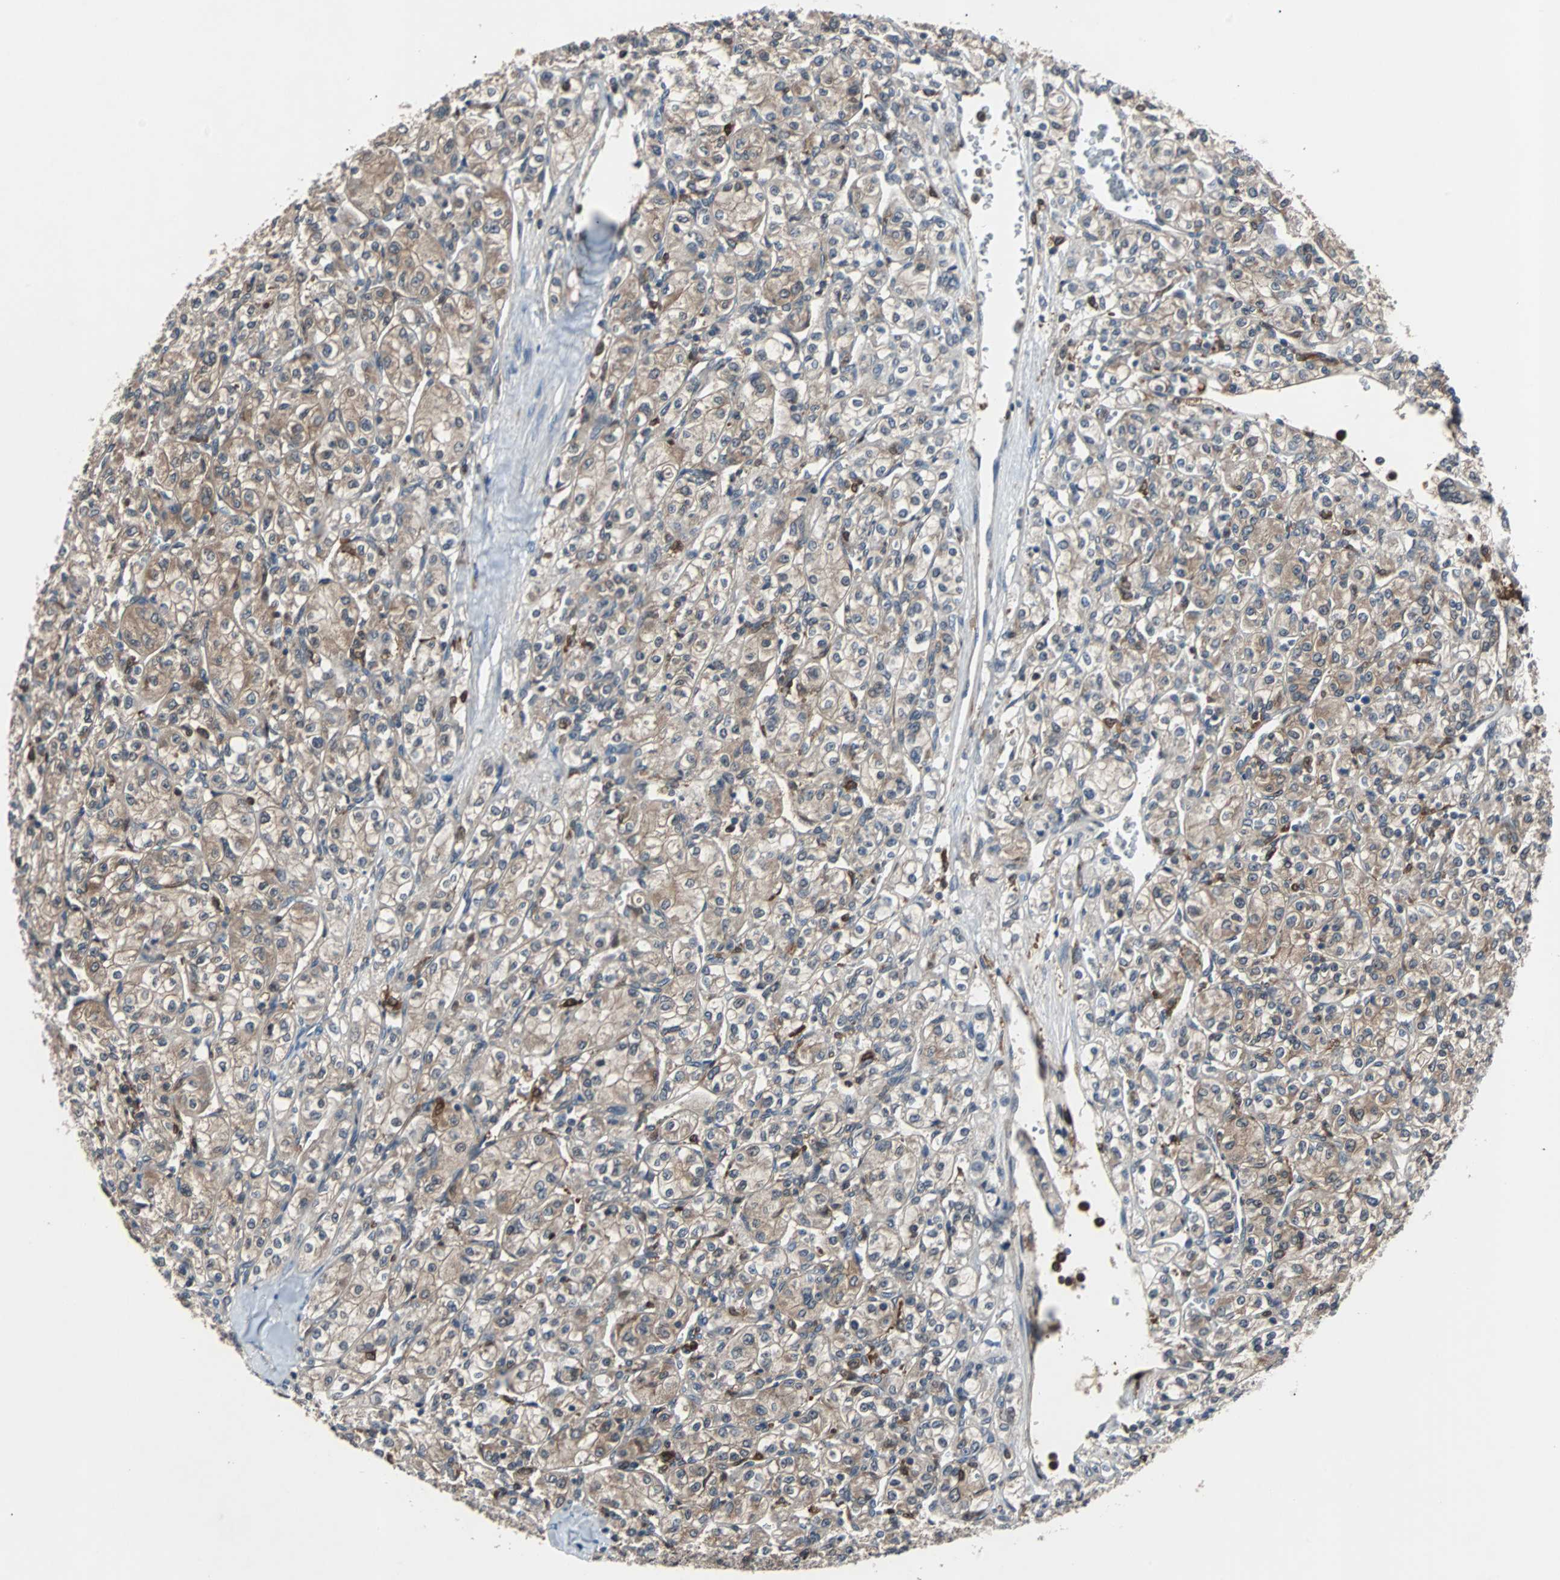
{"staining": {"intensity": "weak", "quantity": ">75%", "location": "cytoplasmic/membranous"}, "tissue": "renal cancer", "cell_type": "Tumor cells", "image_type": "cancer", "snomed": [{"axis": "morphology", "description": "Adenocarcinoma, NOS"}, {"axis": "topography", "description": "Kidney"}], "caption": "Immunohistochemical staining of human adenocarcinoma (renal) shows low levels of weak cytoplasmic/membranous staining in approximately >75% of tumor cells.", "gene": "PAK1", "patient": {"sex": "male", "age": 77}}